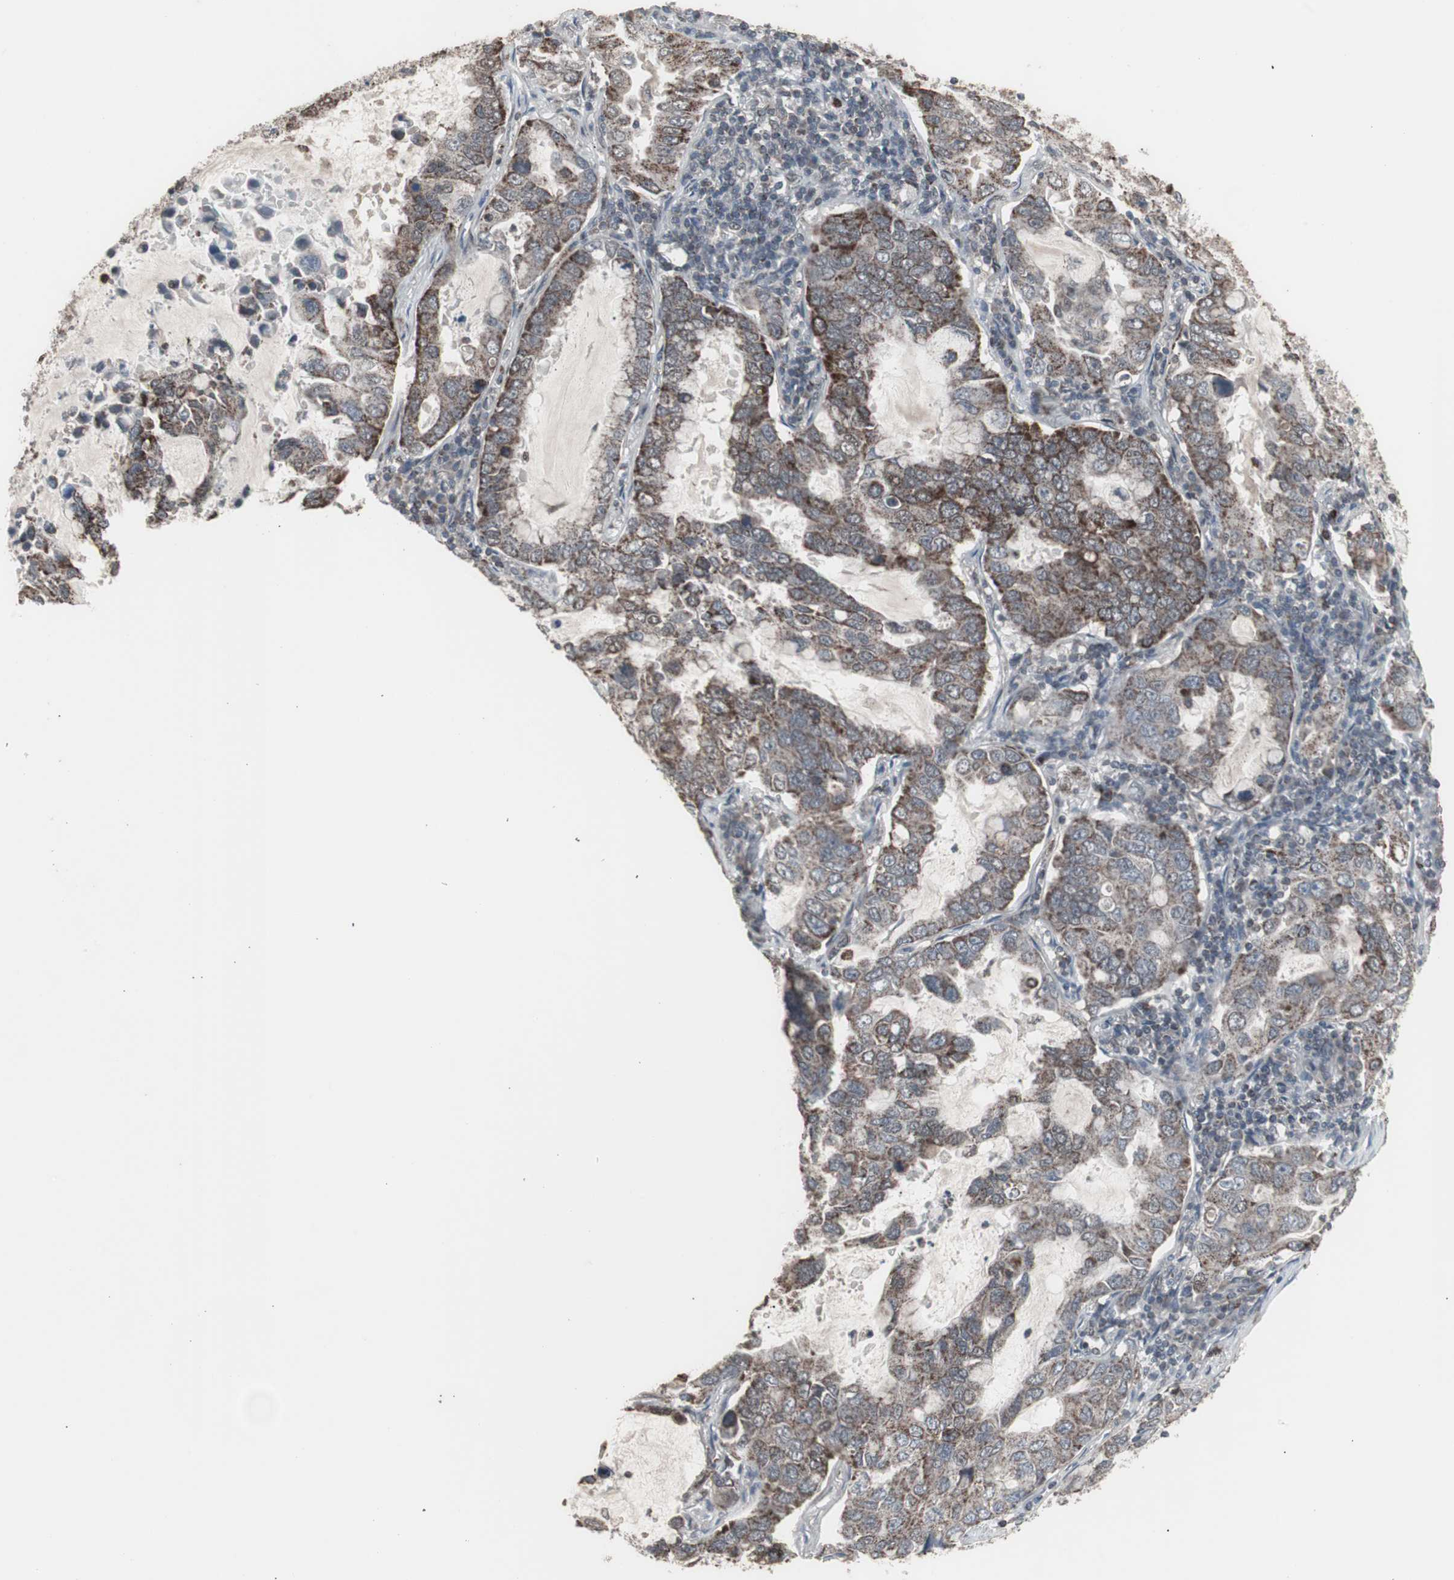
{"staining": {"intensity": "moderate", "quantity": ">75%", "location": "cytoplasmic/membranous"}, "tissue": "lung cancer", "cell_type": "Tumor cells", "image_type": "cancer", "snomed": [{"axis": "morphology", "description": "Adenocarcinoma, NOS"}, {"axis": "topography", "description": "Lung"}], "caption": "Adenocarcinoma (lung) was stained to show a protein in brown. There is medium levels of moderate cytoplasmic/membranous positivity in approximately >75% of tumor cells. The staining is performed using DAB brown chromogen to label protein expression. The nuclei are counter-stained blue using hematoxylin.", "gene": "RXRA", "patient": {"sex": "male", "age": 64}}